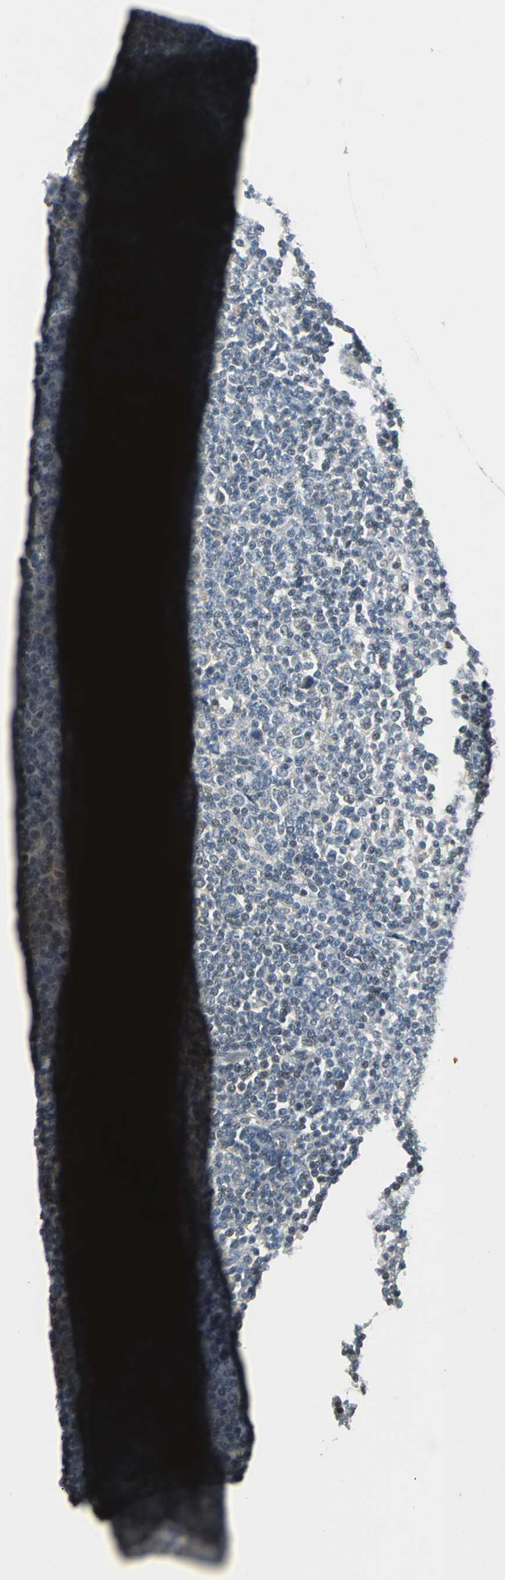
{"staining": {"intensity": "weak", "quantity": "<25%", "location": "cytoplasmic/membranous"}, "tissue": "lymphoma", "cell_type": "Tumor cells", "image_type": "cancer", "snomed": [{"axis": "morphology", "description": "Malignant lymphoma, non-Hodgkin's type, Low grade"}, {"axis": "topography", "description": "Lymph node"}], "caption": "This is an immunohistochemistry (IHC) micrograph of lymphoma. There is no expression in tumor cells.", "gene": "JADE3", "patient": {"sex": "male", "age": 70}}